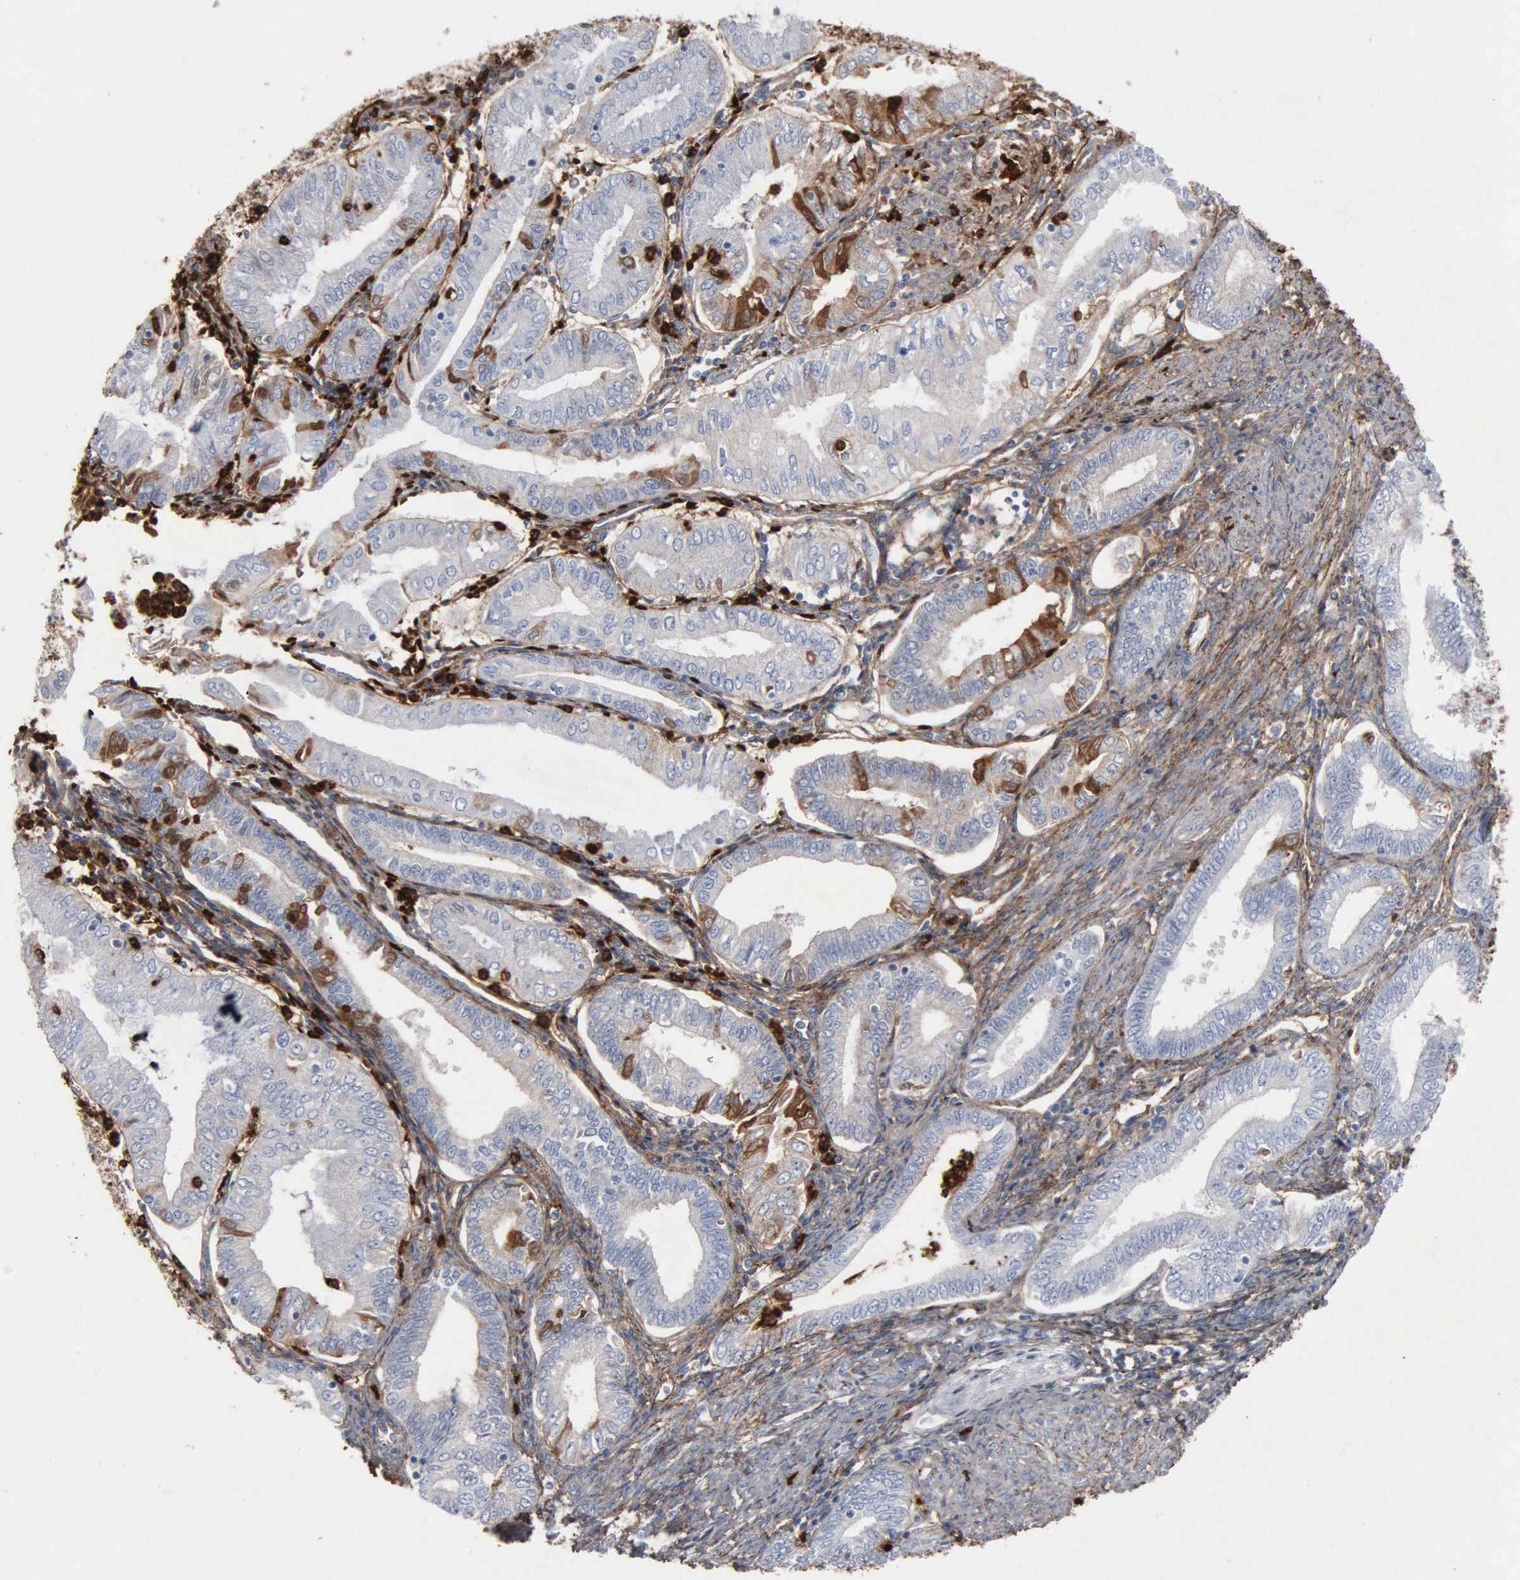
{"staining": {"intensity": "moderate", "quantity": "<25%", "location": "cytoplasmic/membranous"}, "tissue": "endometrial cancer", "cell_type": "Tumor cells", "image_type": "cancer", "snomed": [{"axis": "morphology", "description": "Adenocarcinoma, NOS"}, {"axis": "topography", "description": "Endometrium"}], "caption": "A low amount of moderate cytoplasmic/membranous staining is identified in approximately <25% of tumor cells in endometrial cancer (adenocarcinoma) tissue.", "gene": "FN1", "patient": {"sex": "female", "age": 55}}